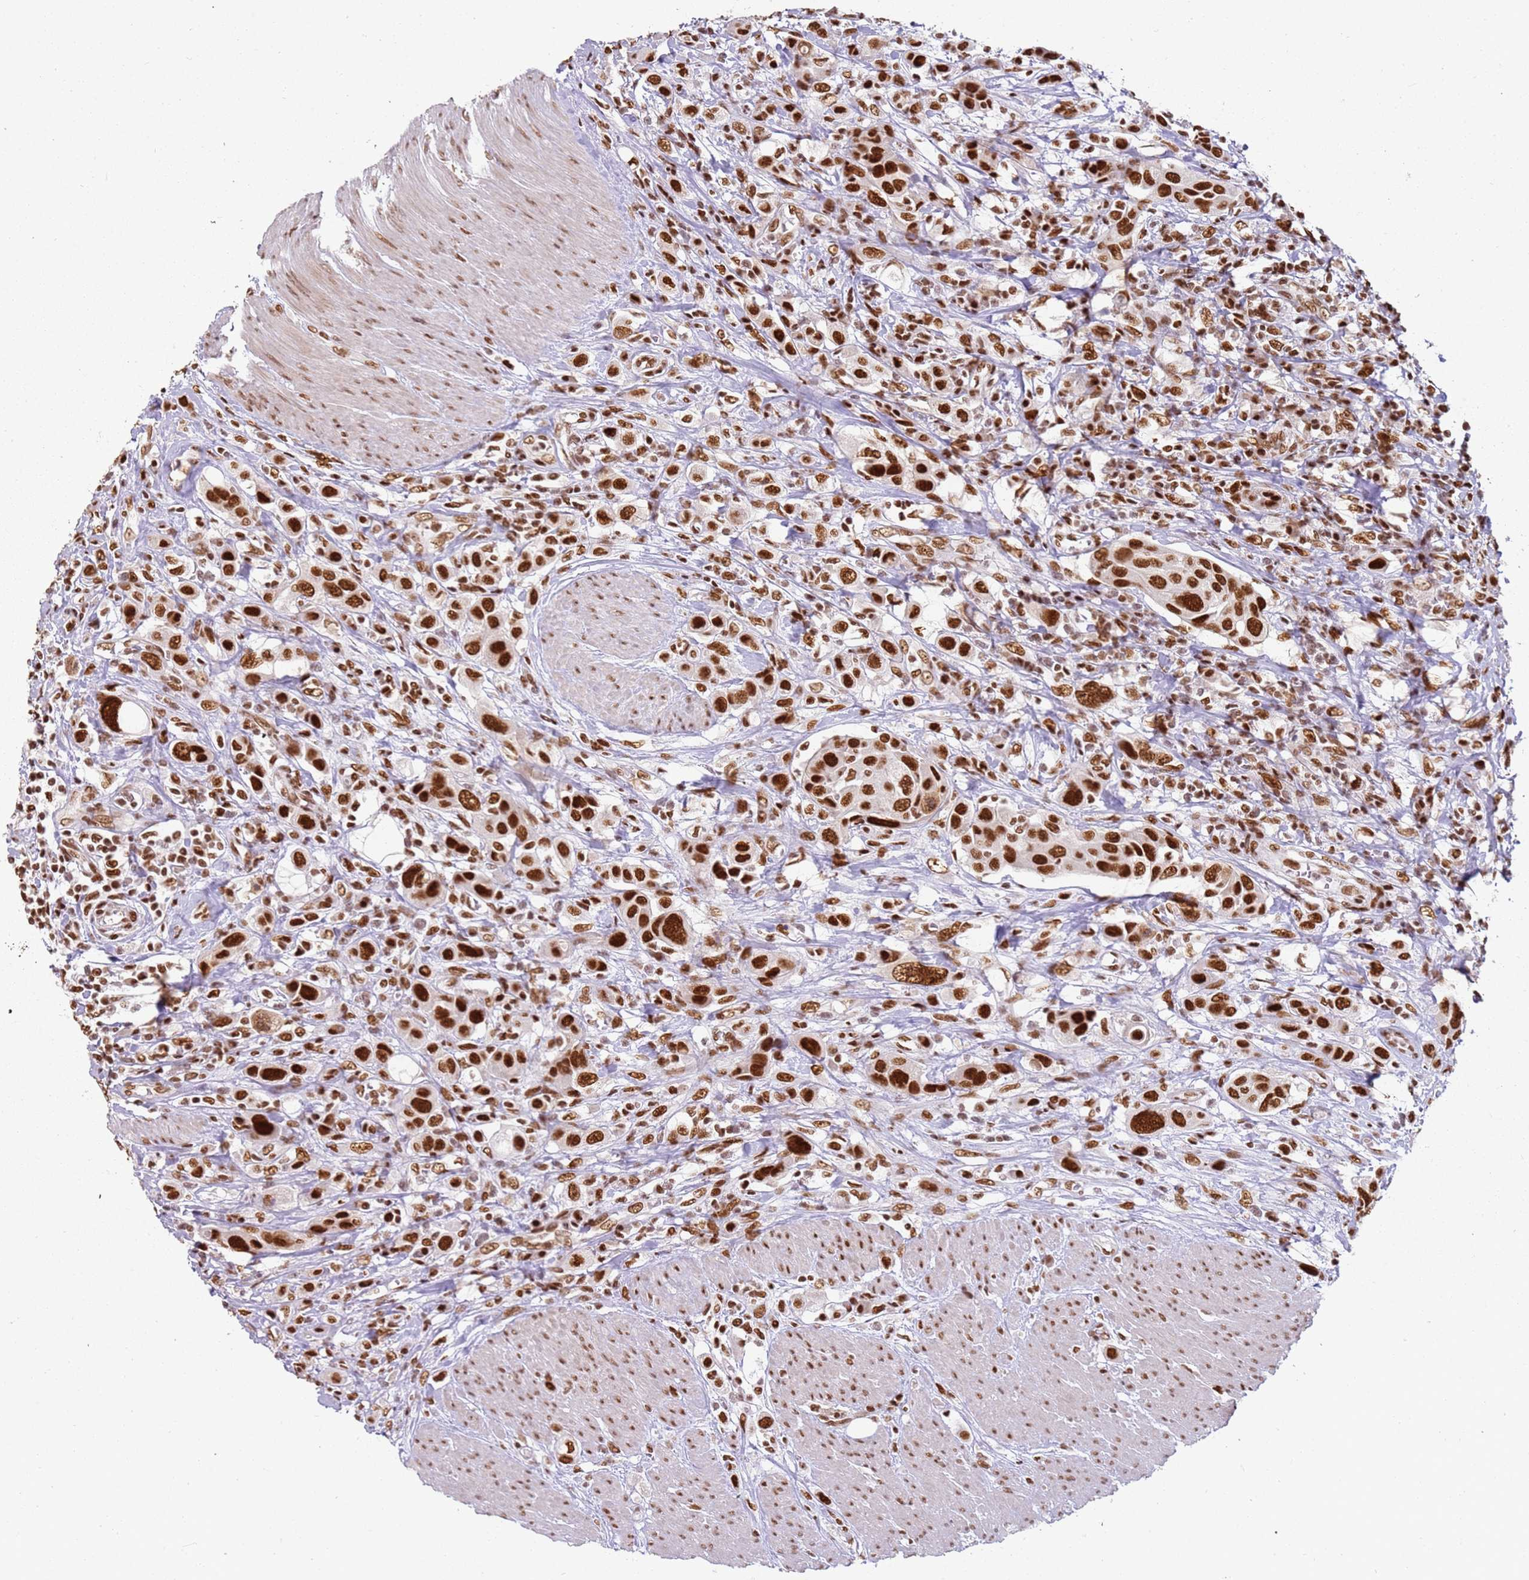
{"staining": {"intensity": "strong", "quantity": ">75%", "location": "nuclear"}, "tissue": "urothelial cancer", "cell_type": "Tumor cells", "image_type": "cancer", "snomed": [{"axis": "morphology", "description": "Urothelial carcinoma, High grade"}, {"axis": "topography", "description": "Urinary bladder"}], "caption": "IHC histopathology image of neoplastic tissue: urothelial cancer stained using immunohistochemistry (IHC) demonstrates high levels of strong protein expression localized specifically in the nuclear of tumor cells, appearing as a nuclear brown color.", "gene": "TENT4A", "patient": {"sex": "male", "age": 50}}